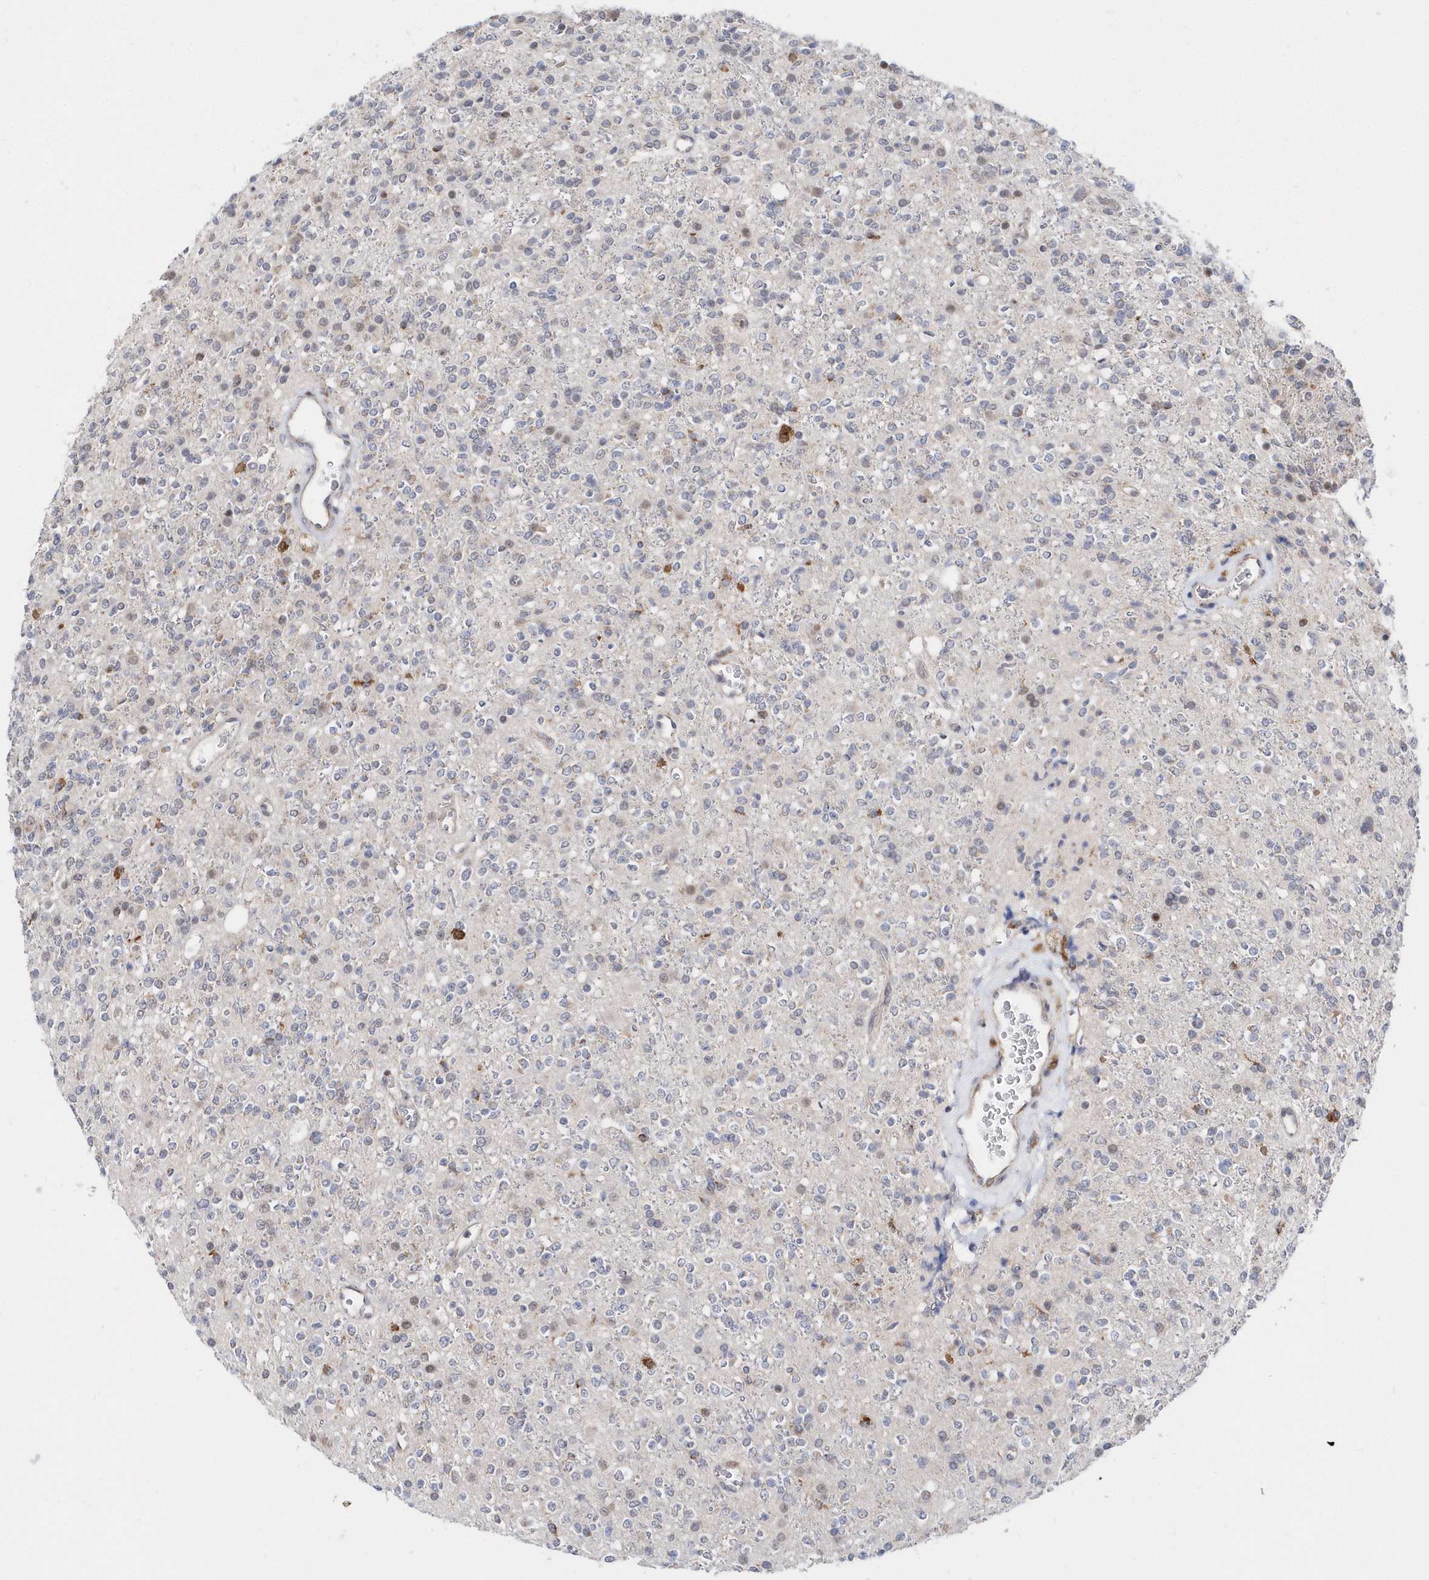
{"staining": {"intensity": "negative", "quantity": "none", "location": "none"}, "tissue": "glioma", "cell_type": "Tumor cells", "image_type": "cancer", "snomed": [{"axis": "morphology", "description": "Glioma, malignant, High grade"}, {"axis": "topography", "description": "Brain"}], "caption": "Immunohistochemistry photomicrograph of glioma stained for a protein (brown), which exhibits no staining in tumor cells.", "gene": "SPATA5", "patient": {"sex": "male", "age": 34}}